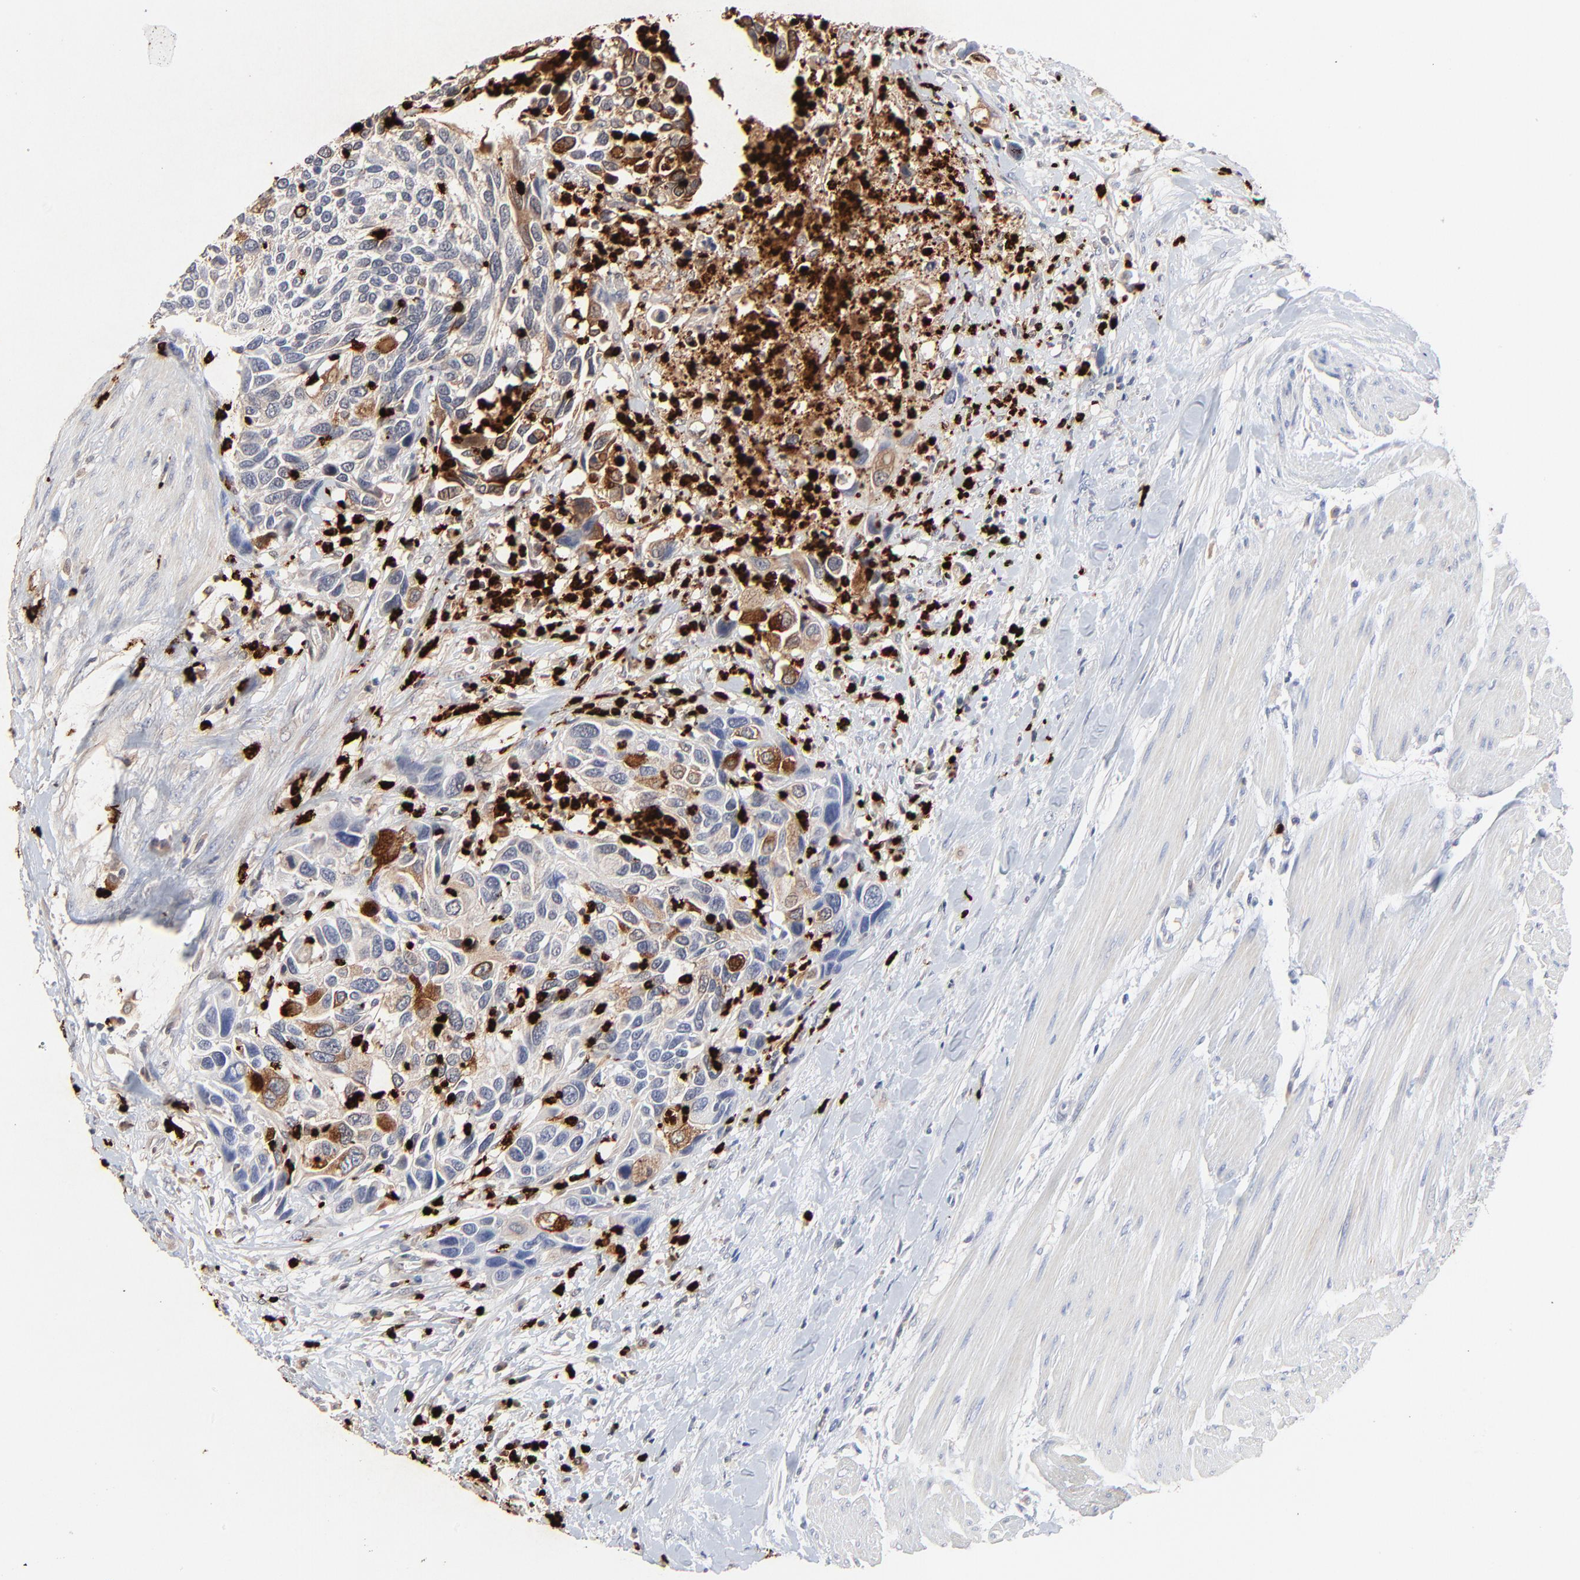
{"staining": {"intensity": "moderate", "quantity": "<25%", "location": "cytoplasmic/membranous"}, "tissue": "urothelial cancer", "cell_type": "Tumor cells", "image_type": "cancer", "snomed": [{"axis": "morphology", "description": "Urothelial carcinoma, High grade"}, {"axis": "topography", "description": "Urinary bladder"}], "caption": "High-power microscopy captured an immunohistochemistry (IHC) histopathology image of high-grade urothelial carcinoma, revealing moderate cytoplasmic/membranous positivity in approximately <25% of tumor cells.", "gene": "LCN2", "patient": {"sex": "male", "age": 66}}